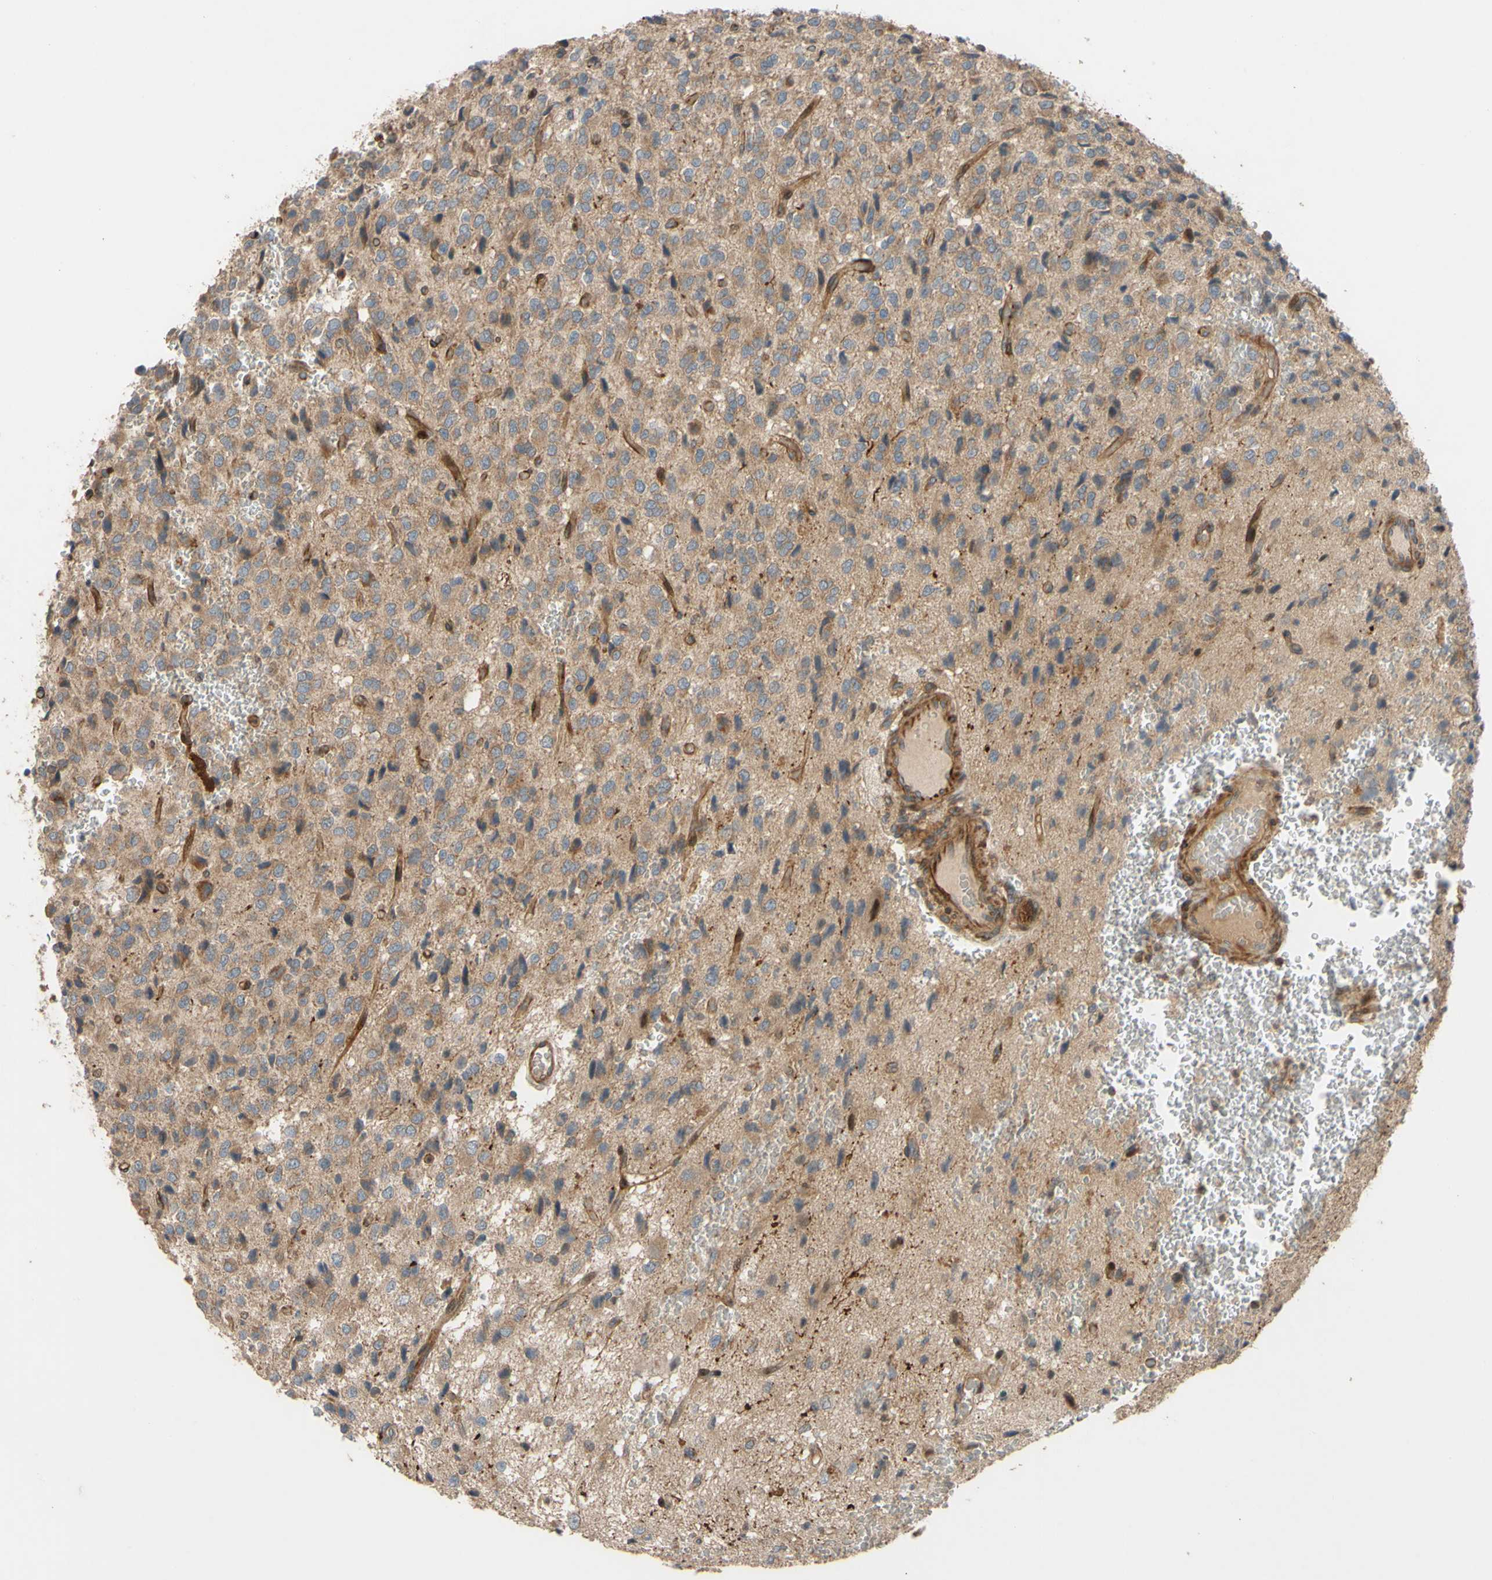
{"staining": {"intensity": "moderate", "quantity": "<25%", "location": "cytoplasmic/membranous"}, "tissue": "glioma", "cell_type": "Tumor cells", "image_type": "cancer", "snomed": [{"axis": "morphology", "description": "Glioma, malignant, High grade"}, {"axis": "topography", "description": "pancreas cauda"}], "caption": "Brown immunohistochemical staining in human glioma reveals moderate cytoplasmic/membranous expression in about <25% of tumor cells. (IHC, brightfield microscopy, high magnification).", "gene": "SPTLC1", "patient": {"sex": "male", "age": 60}}